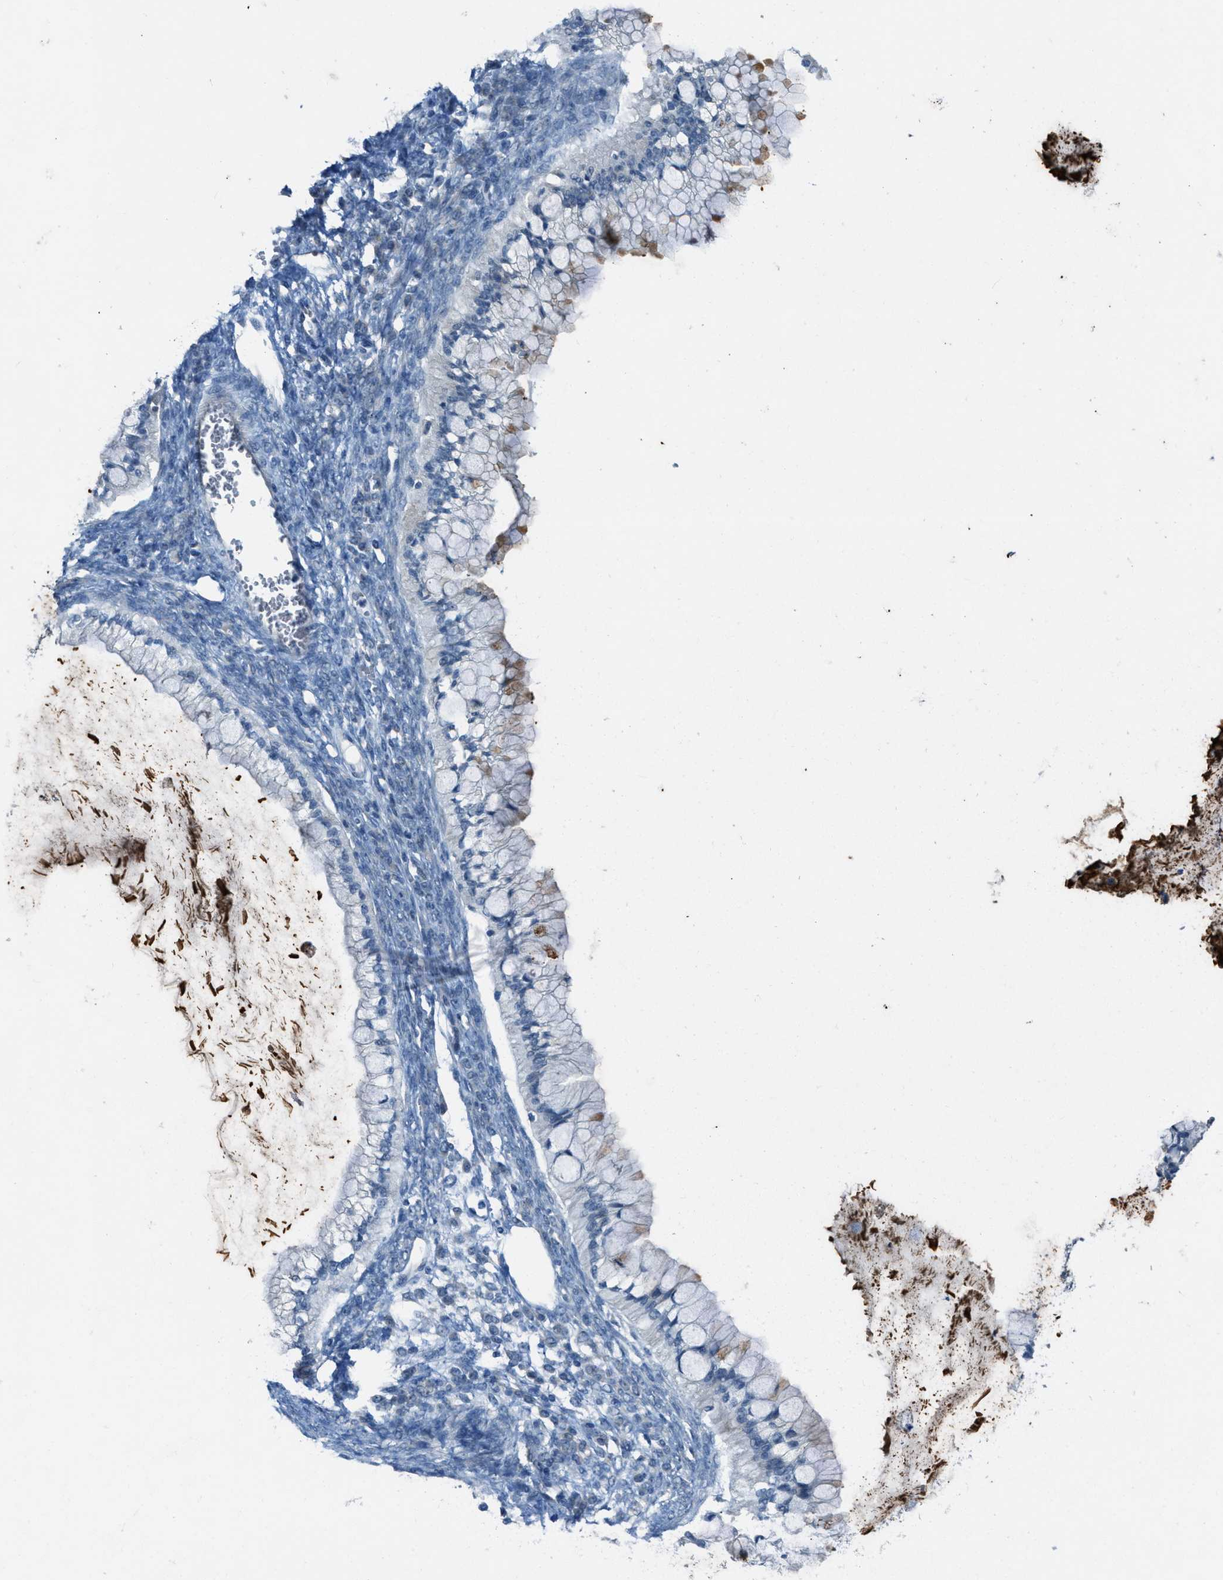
{"staining": {"intensity": "negative", "quantity": "none", "location": "none"}, "tissue": "ovarian cancer", "cell_type": "Tumor cells", "image_type": "cancer", "snomed": [{"axis": "morphology", "description": "Cystadenocarcinoma, mucinous, NOS"}, {"axis": "topography", "description": "Ovary"}], "caption": "This is a image of immunohistochemistry (IHC) staining of ovarian cancer (mucinous cystadenocarcinoma), which shows no expression in tumor cells.", "gene": "CDON", "patient": {"sex": "female", "age": 57}}